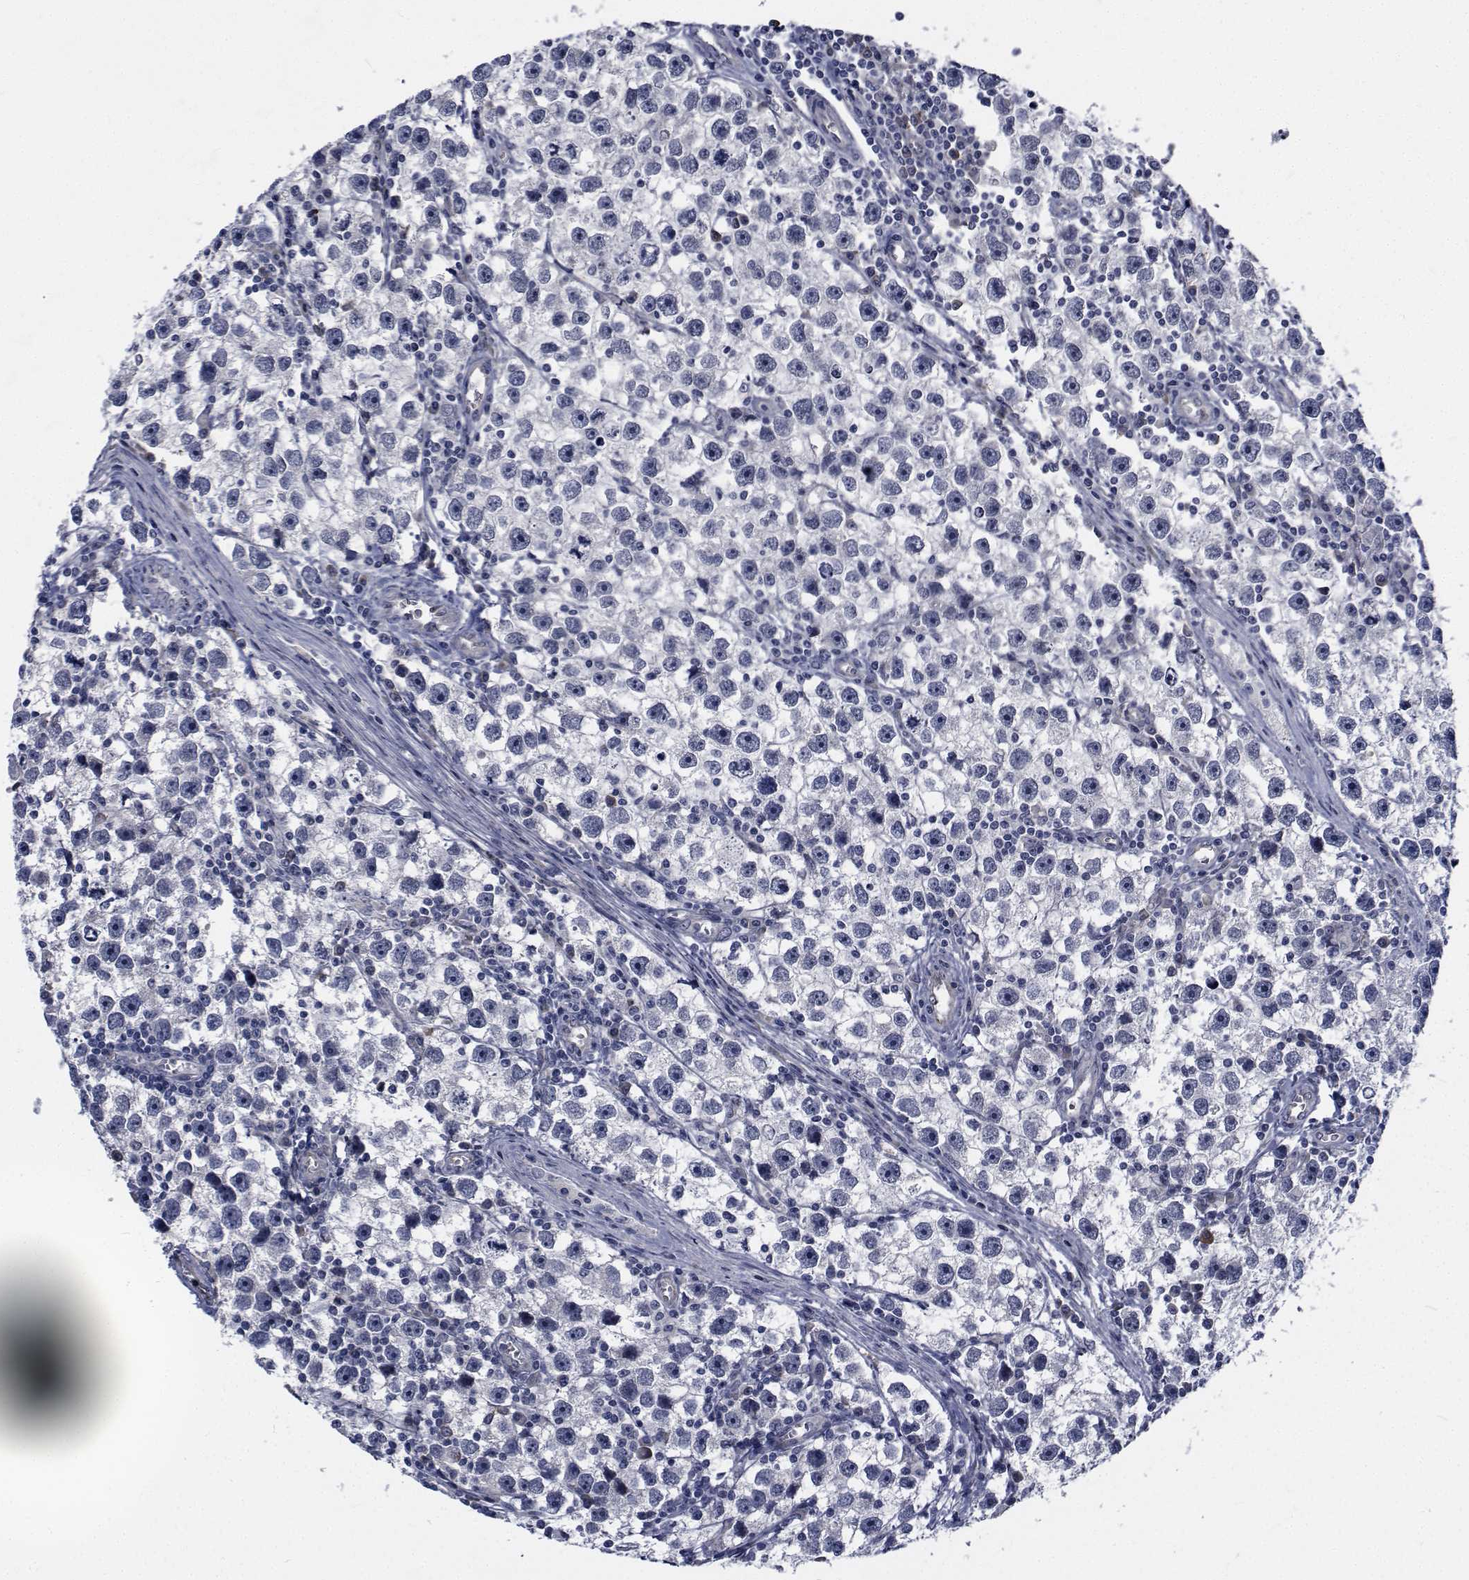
{"staining": {"intensity": "negative", "quantity": "none", "location": "none"}, "tissue": "testis cancer", "cell_type": "Tumor cells", "image_type": "cancer", "snomed": [{"axis": "morphology", "description": "Seminoma, NOS"}, {"axis": "topography", "description": "Testis"}], "caption": "High magnification brightfield microscopy of testis seminoma stained with DAB (3,3'-diaminobenzidine) (brown) and counterstained with hematoxylin (blue): tumor cells show no significant staining.", "gene": "TTBK1", "patient": {"sex": "male", "age": 30}}